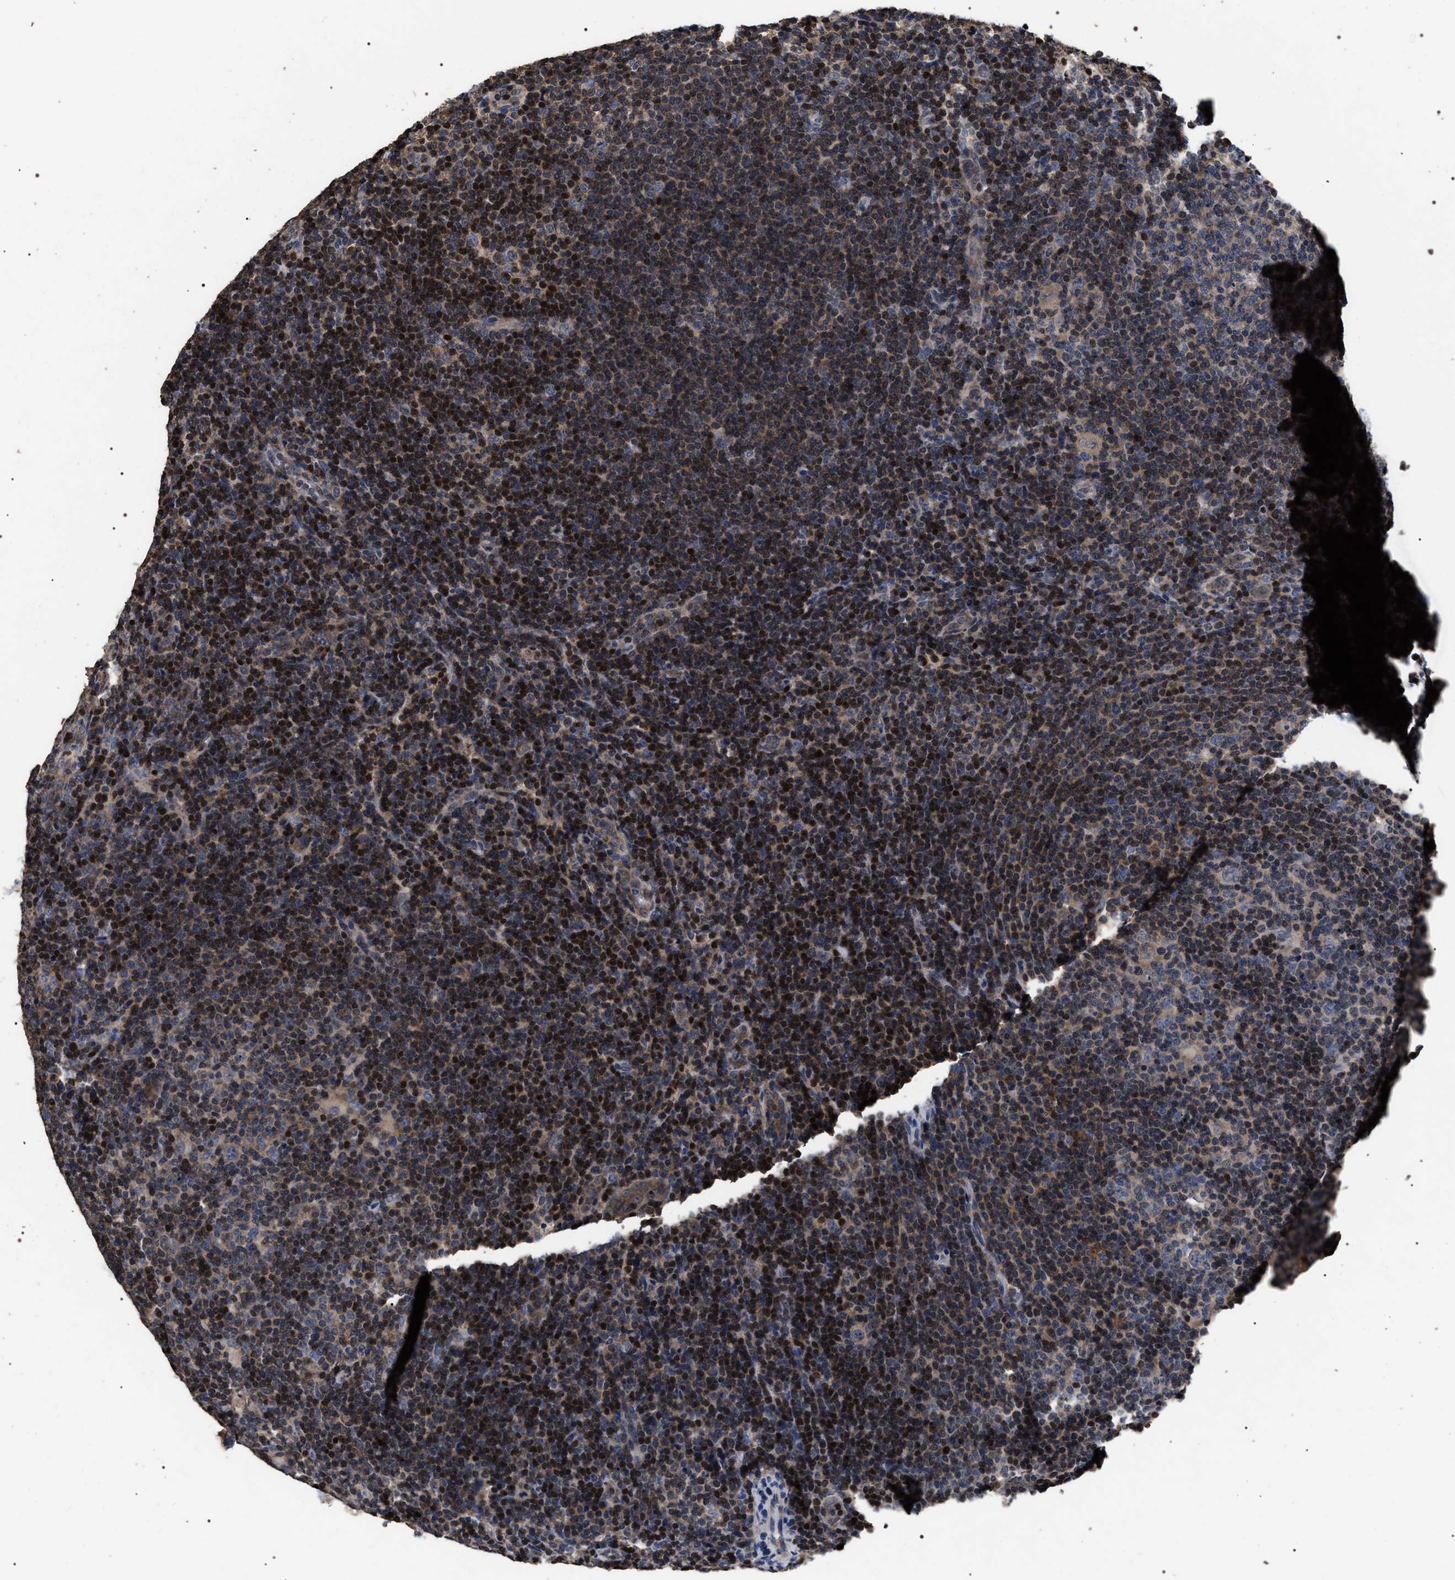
{"staining": {"intensity": "weak", "quantity": "<25%", "location": "cytoplasmic/membranous"}, "tissue": "lymphoma", "cell_type": "Tumor cells", "image_type": "cancer", "snomed": [{"axis": "morphology", "description": "Hodgkin's disease, NOS"}, {"axis": "topography", "description": "Lymph node"}], "caption": "Hodgkin's disease was stained to show a protein in brown. There is no significant staining in tumor cells.", "gene": "UPF3A", "patient": {"sex": "female", "age": 57}}